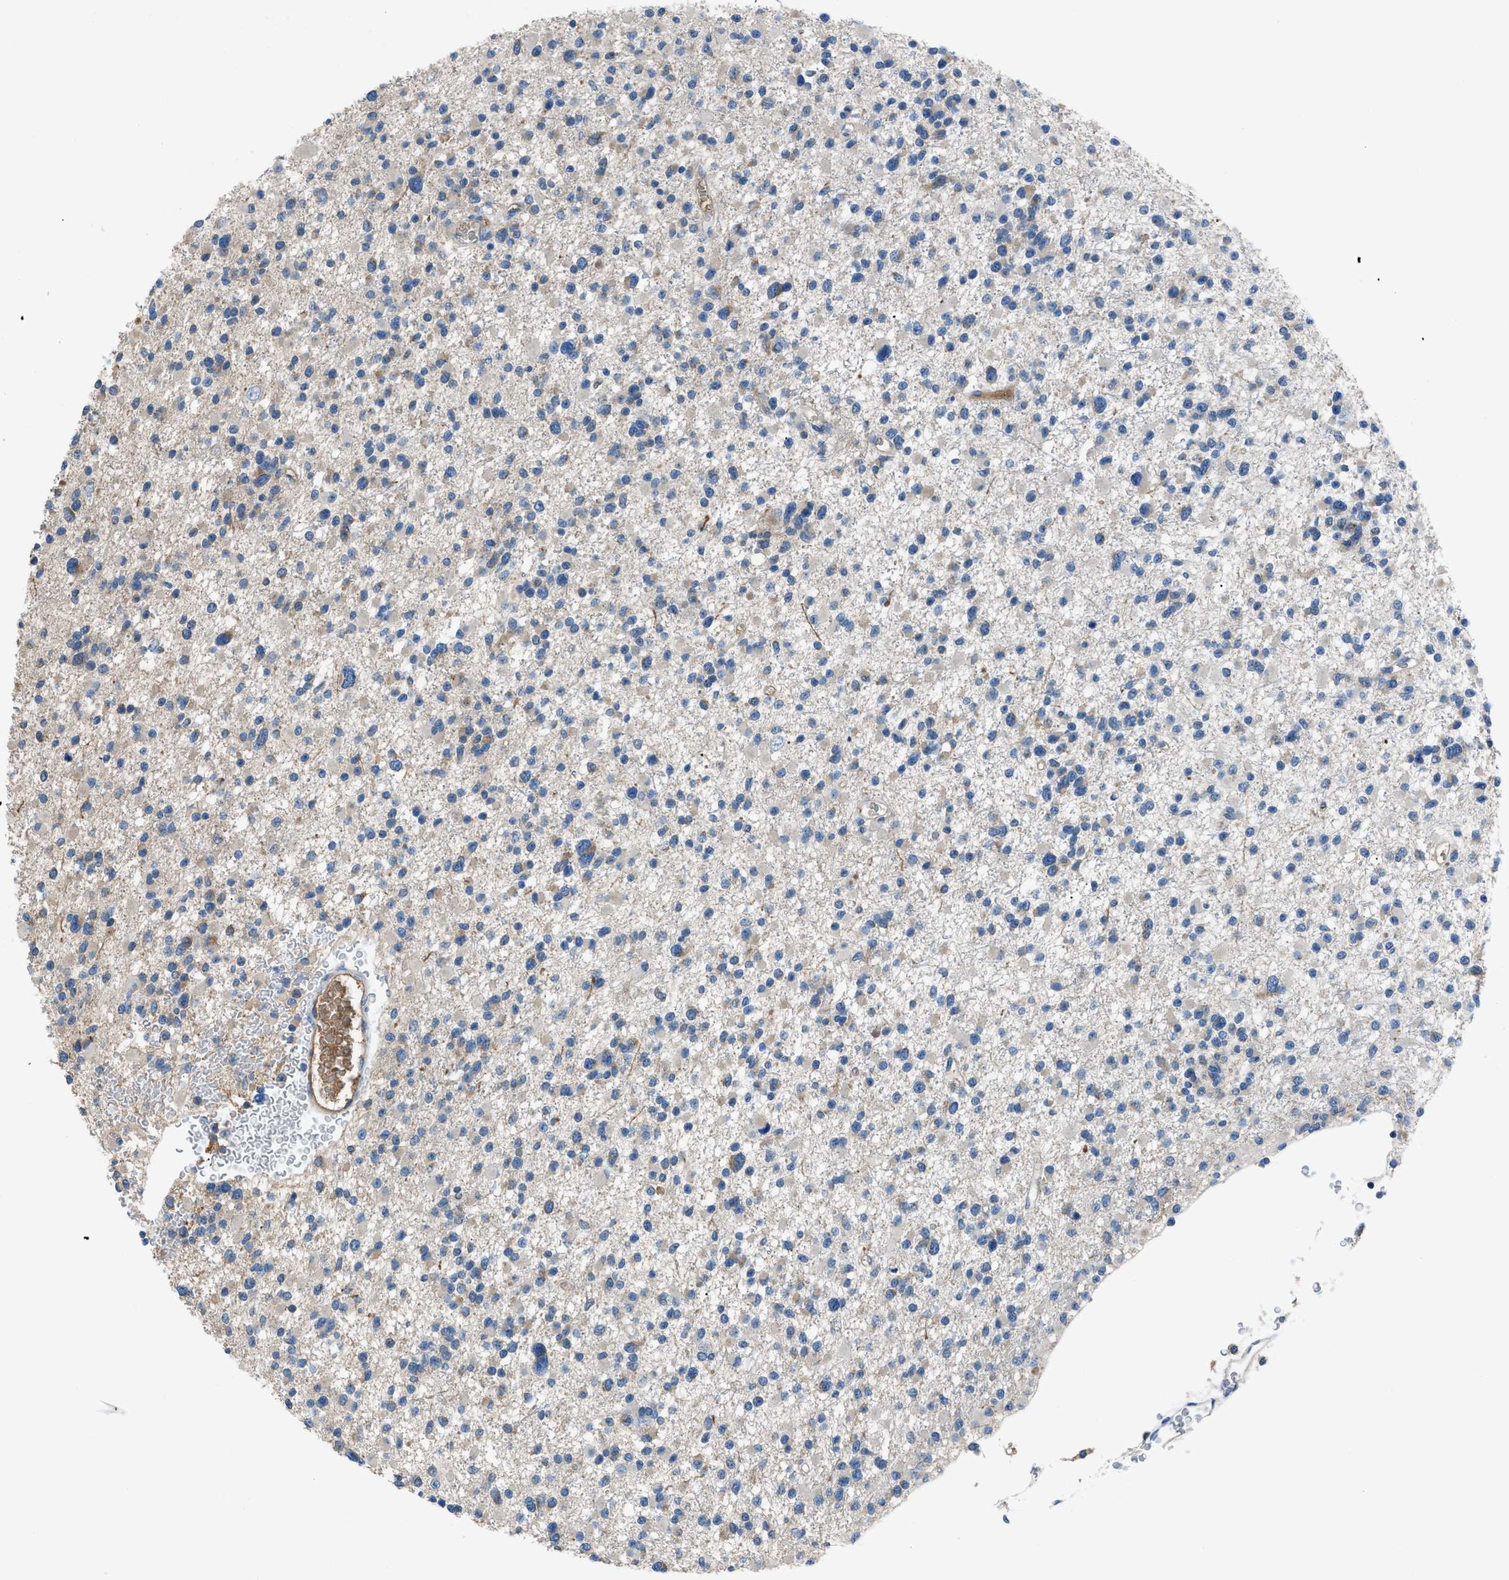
{"staining": {"intensity": "weak", "quantity": "<25%", "location": "cytoplasmic/membranous"}, "tissue": "glioma", "cell_type": "Tumor cells", "image_type": "cancer", "snomed": [{"axis": "morphology", "description": "Glioma, malignant, Low grade"}, {"axis": "topography", "description": "Brain"}], "caption": "IHC micrograph of neoplastic tissue: human malignant low-grade glioma stained with DAB (3,3'-diaminobenzidine) exhibits no significant protein positivity in tumor cells.", "gene": "SGCZ", "patient": {"sex": "female", "age": 22}}